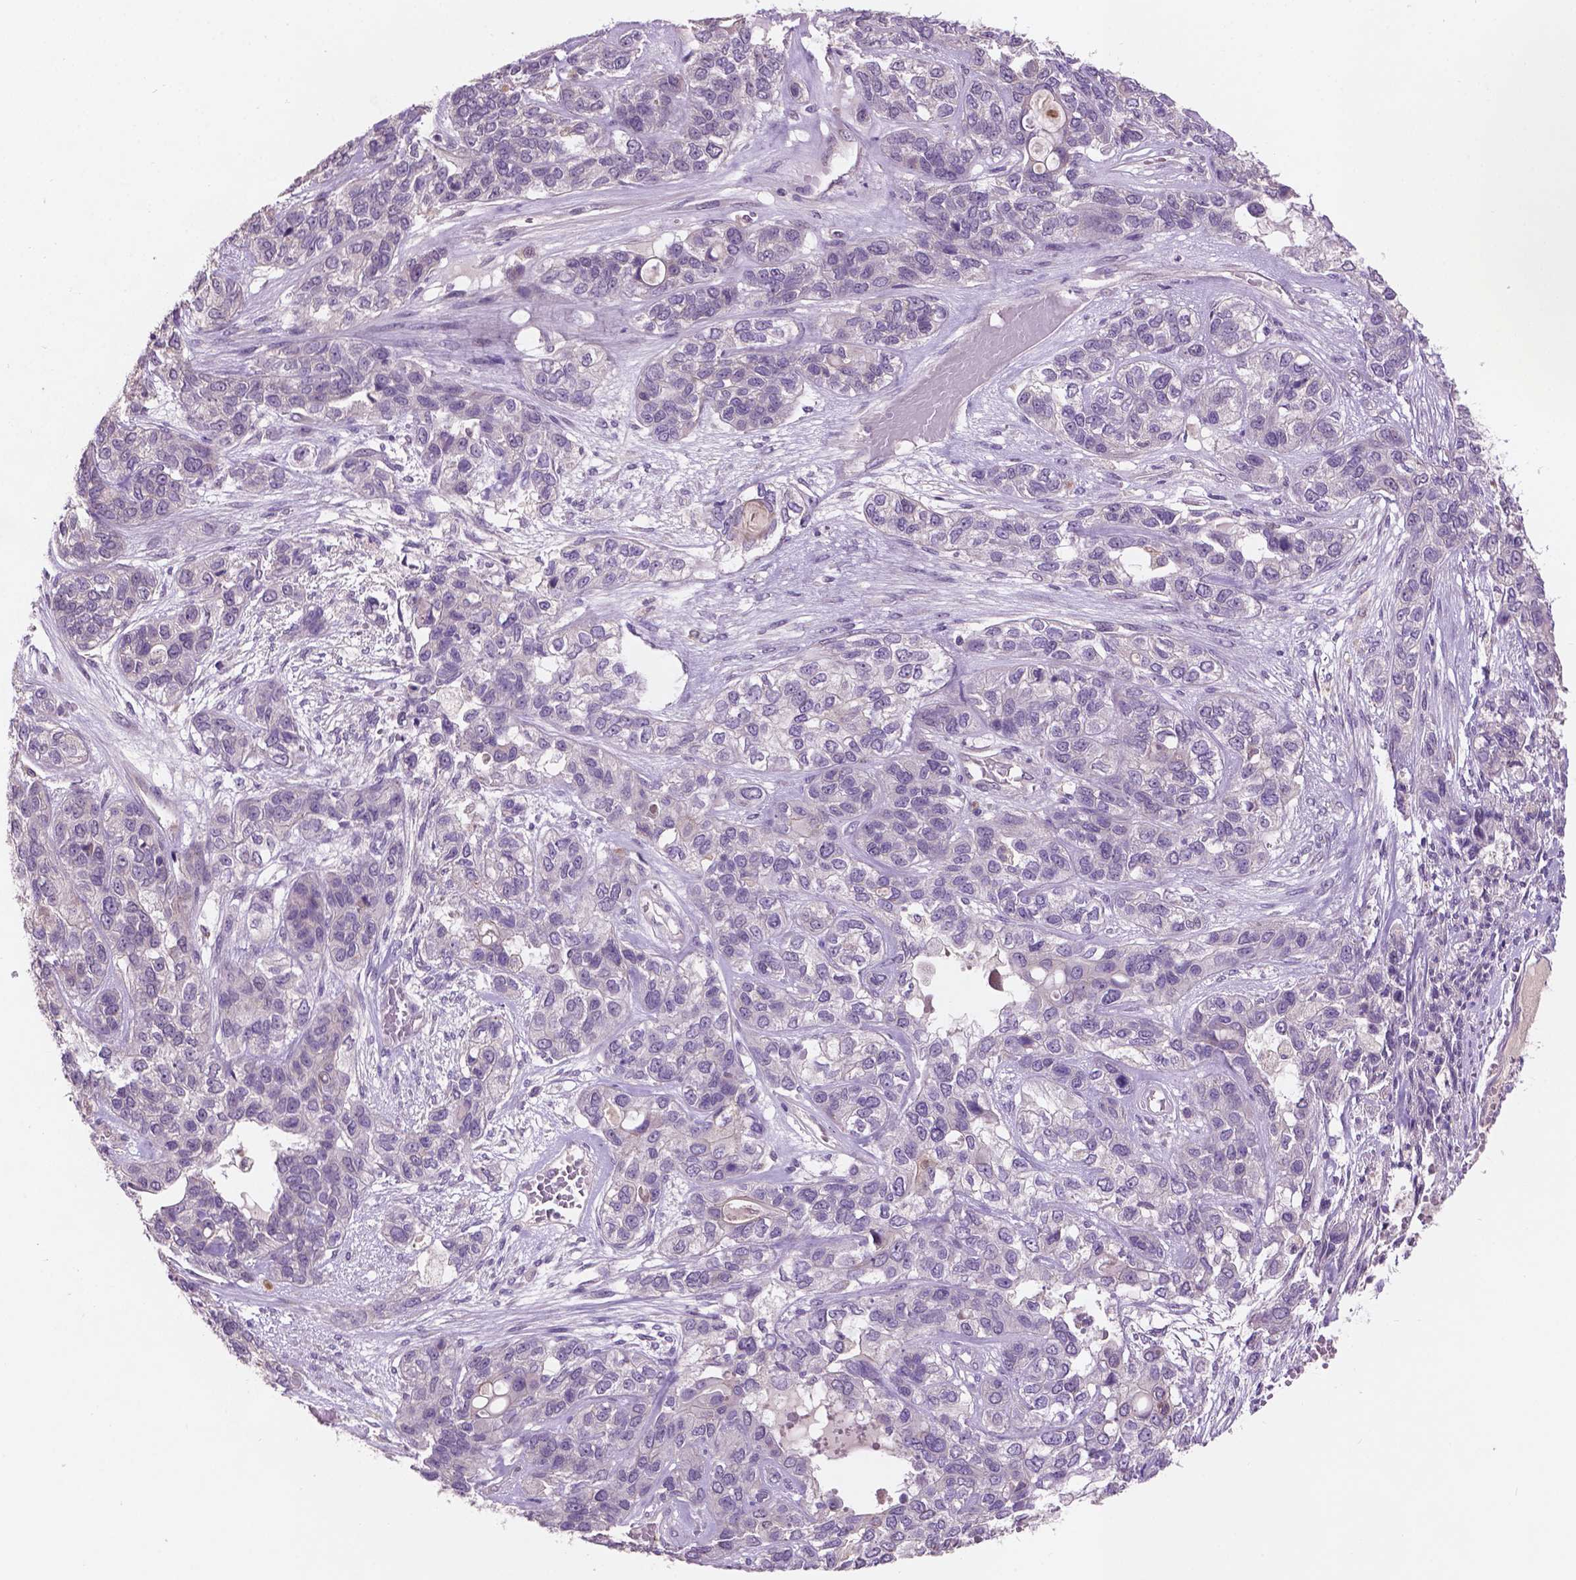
{"staining": {"intensity": "negative", "quantity": "none", "location": "none"}, "tissue": "lung cancer", "cell_type": "Tumor cells", "image_type": "cancer", "snomed": [{"axis": "morphology", "description": "Squamous cell carcinoma, NOS"}, {"axis": "topography", "description": "Lung"}], "caption": "The image exhibits no staining of tumor cells in lung cancer (squamous cell carcinoma). The staining was performed using DAB (3,3'-diaminobenzidine) to visualize the protein expression in brown, while the nuclei were stained in blue with hematoxylin (Magnification: 20x).", "gene": "GXYLT2", "patient": {"sex": "female", "age": 70}}